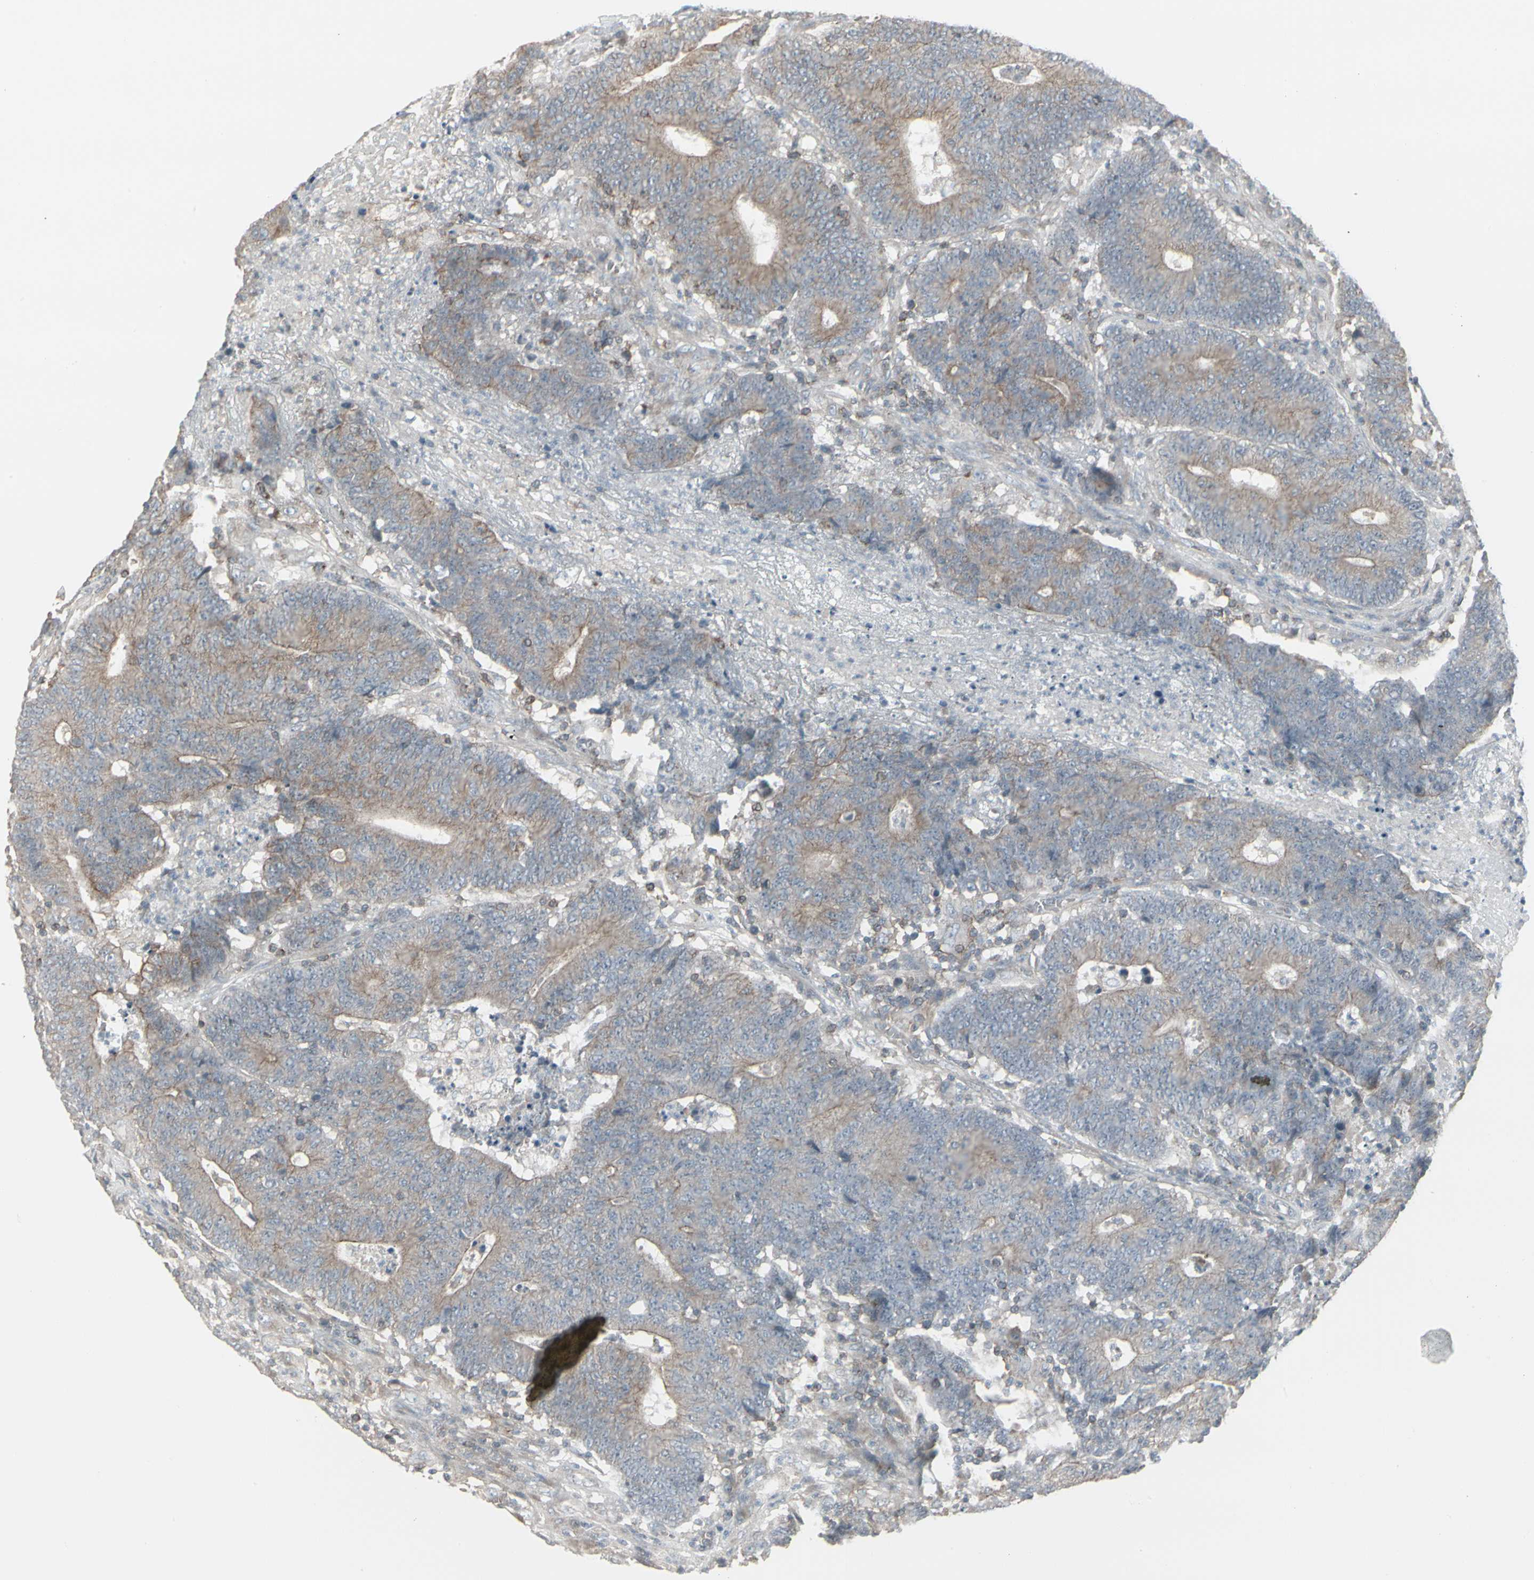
{"staining": {"intensity": "weak", "quantity": ">75%", "location": "cytoplasmic/membranous"}, "tissue": "colorectal cancer", "cell_type": "Tumor cells", "image_type": "cancer", "snomed": [{"axis": "morphology", "description": "Normal tissue, NOS"}, {"axis": "morphology", "description": "Adenocarcinoma, NOS"}, {"axis": "topography", "description": "Colon"}], "caption": "Brown immunohistochemical staining in human adenocarcinoma (colorectal) exhibits weak cytoplasmic/membranous positivity in approximately >75% of tumor cells.", "gene": "EPS15", "patient": {"sex": "female", "age": 75}}